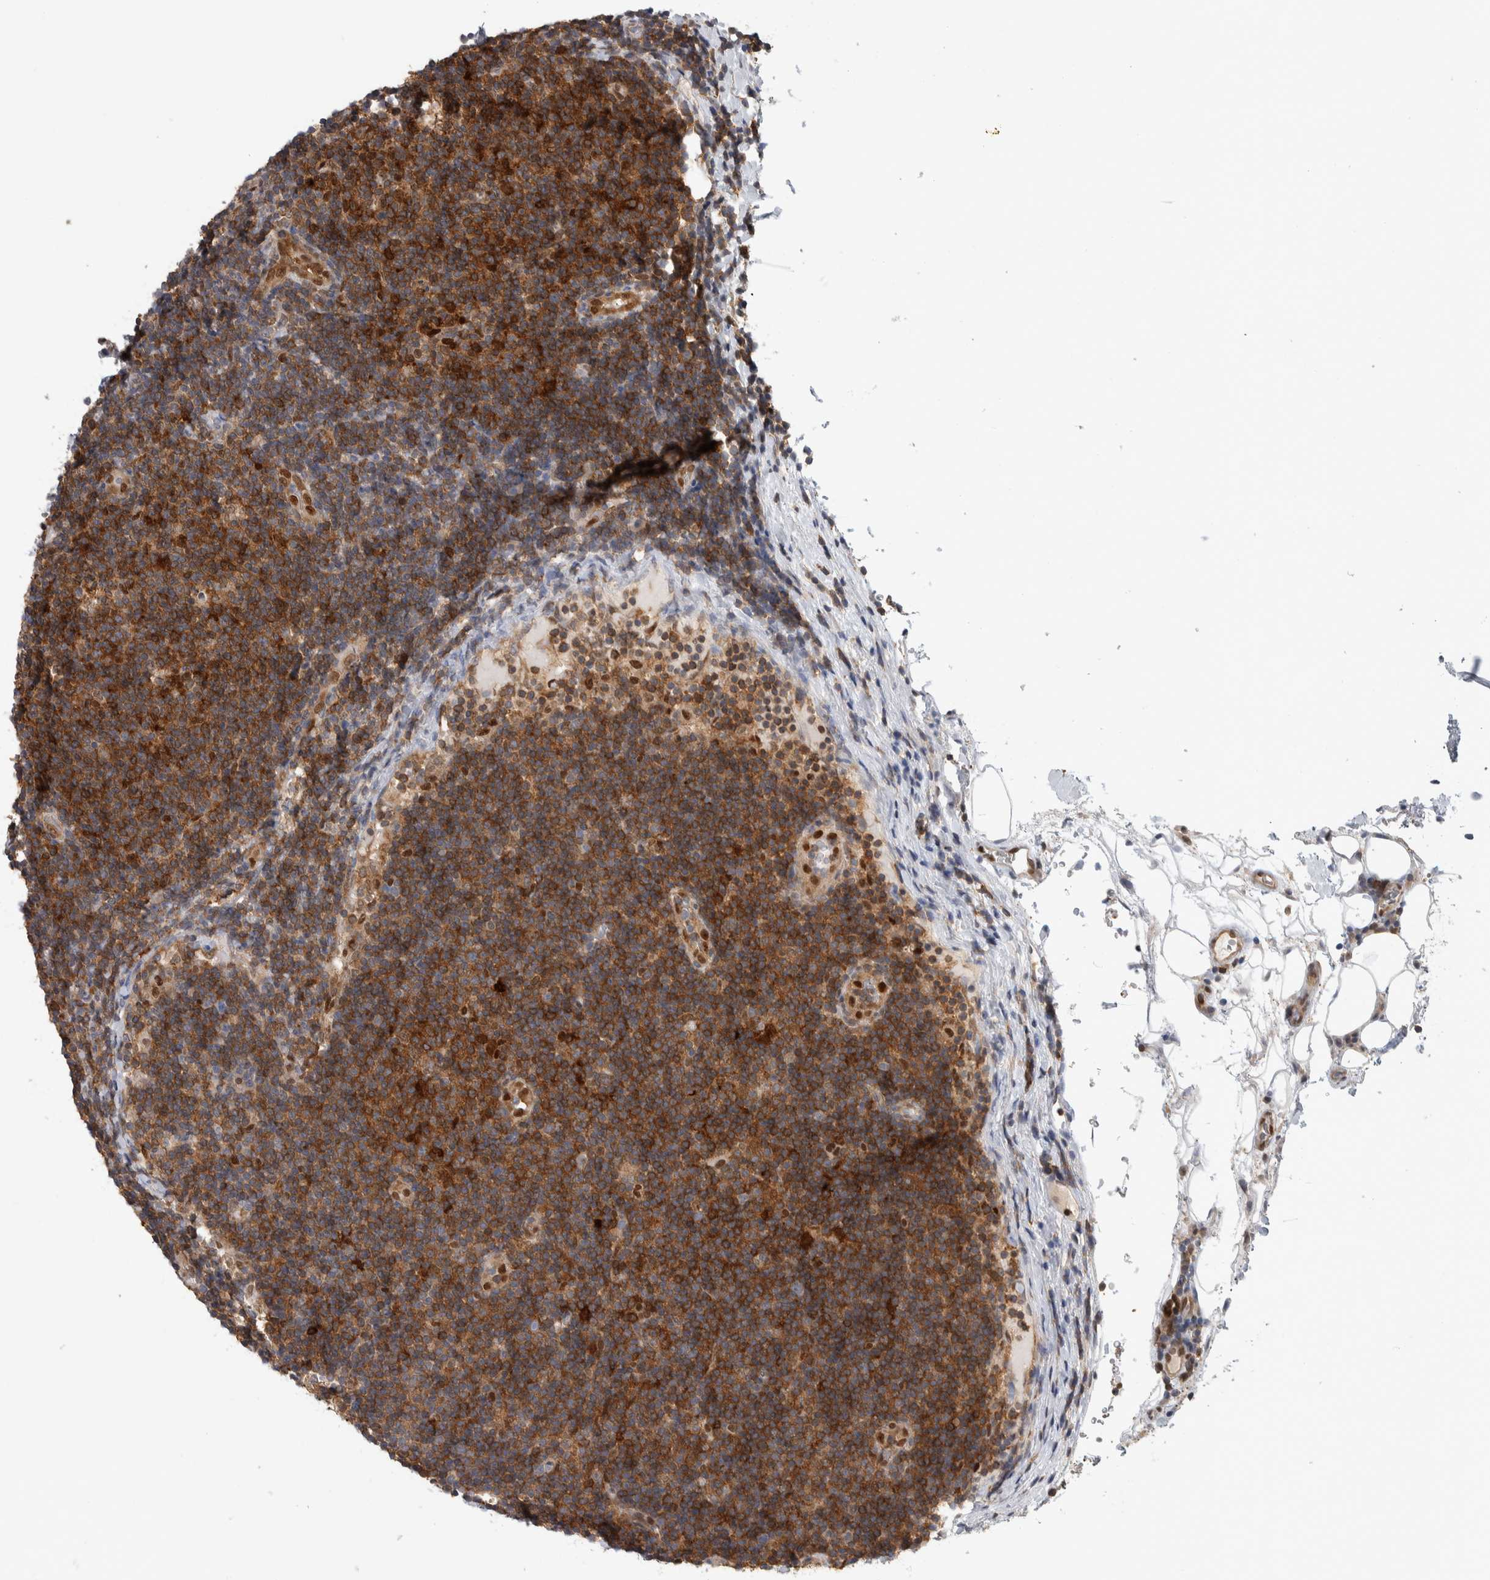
{"staining": {"intensity": "strong", "quantity": ">75%", "location": "cytoplasmic/membranous"}, "tissue": "lymphoma", "cell_type": "Tumor cells", "image_type": "cancer", "snomed": [{"axis": "morphology", "description": "Malignant lymphoma, non-Hodgkin's type, Low grade"}, {"axis": "topography", "description": "Lymph node"}], "caption": "Malignant lymphoma, non-Hodgkin's type (low-grade) stained for a protein (brown) reveals strong cytoplasmic/membranous positive expression in approximately >75% of tumor cells.", "gene": "NFKB2", "patient": {"sex": "male", "age": 83}}